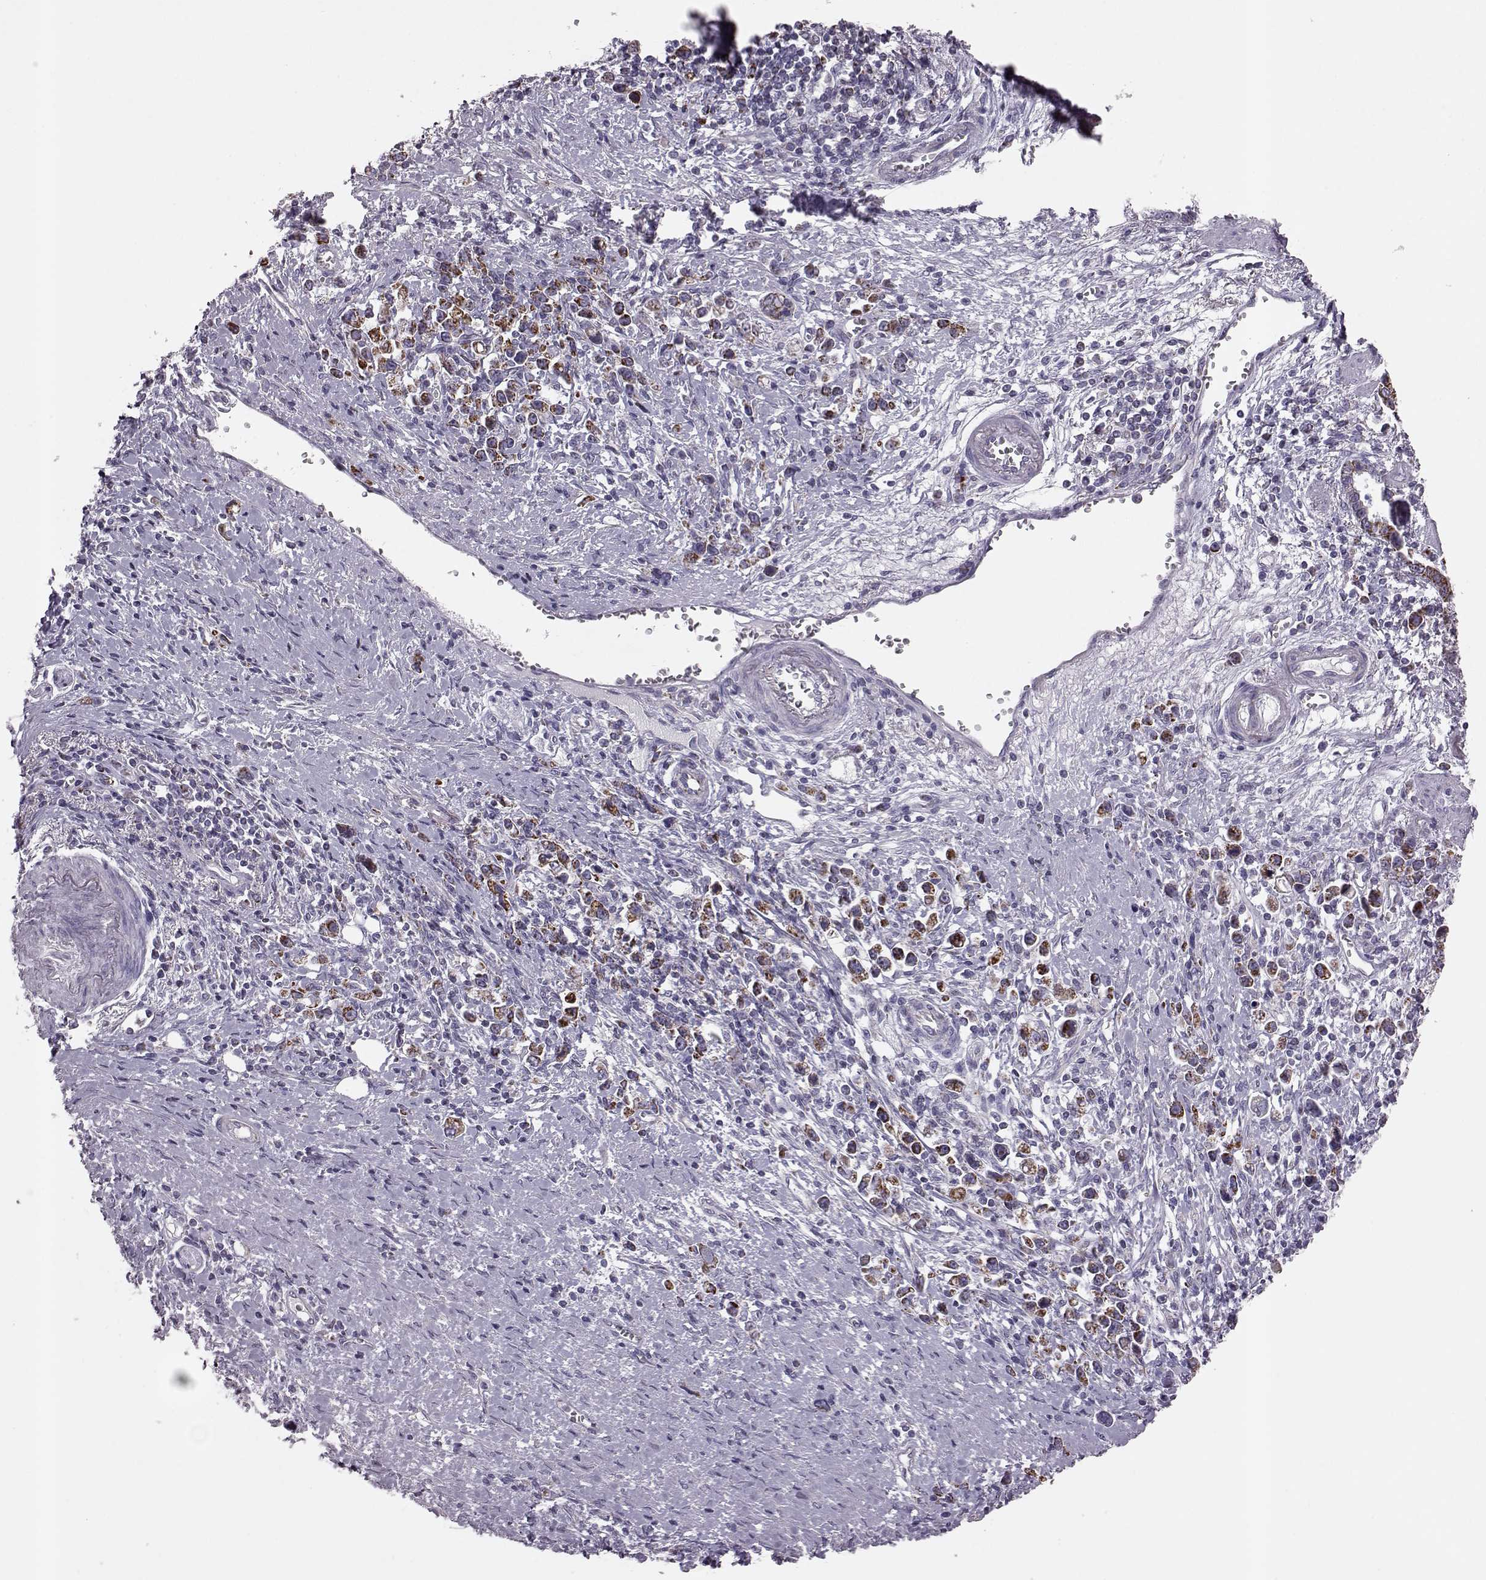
{"staining": {"intensity": "strong", "quantity": ">75%", "location": "cytoplasmic/membranous"}, "tissue": "stomach cancer", "cell_type": "Tumor cells", "image_type": "cancer", "snomed": [{"axis": "morphology", "description": "Adenocarcinoma, NOS"}, {"axis": "topography", "description": "Stomach"}], "caption": "The histopathology image reveals immunohistochemical staining of stomach adenocarcinoma. There is strong cytoplasmic/membranous positivity is present in about >75% of tumor cells. The protein is stained brown, and the nuclei are stained in blue (DAB IHC with brightfield microscopy, high magnification).", "gene": "RIMS2", "patient": {"sex": "male", "age": 63}}